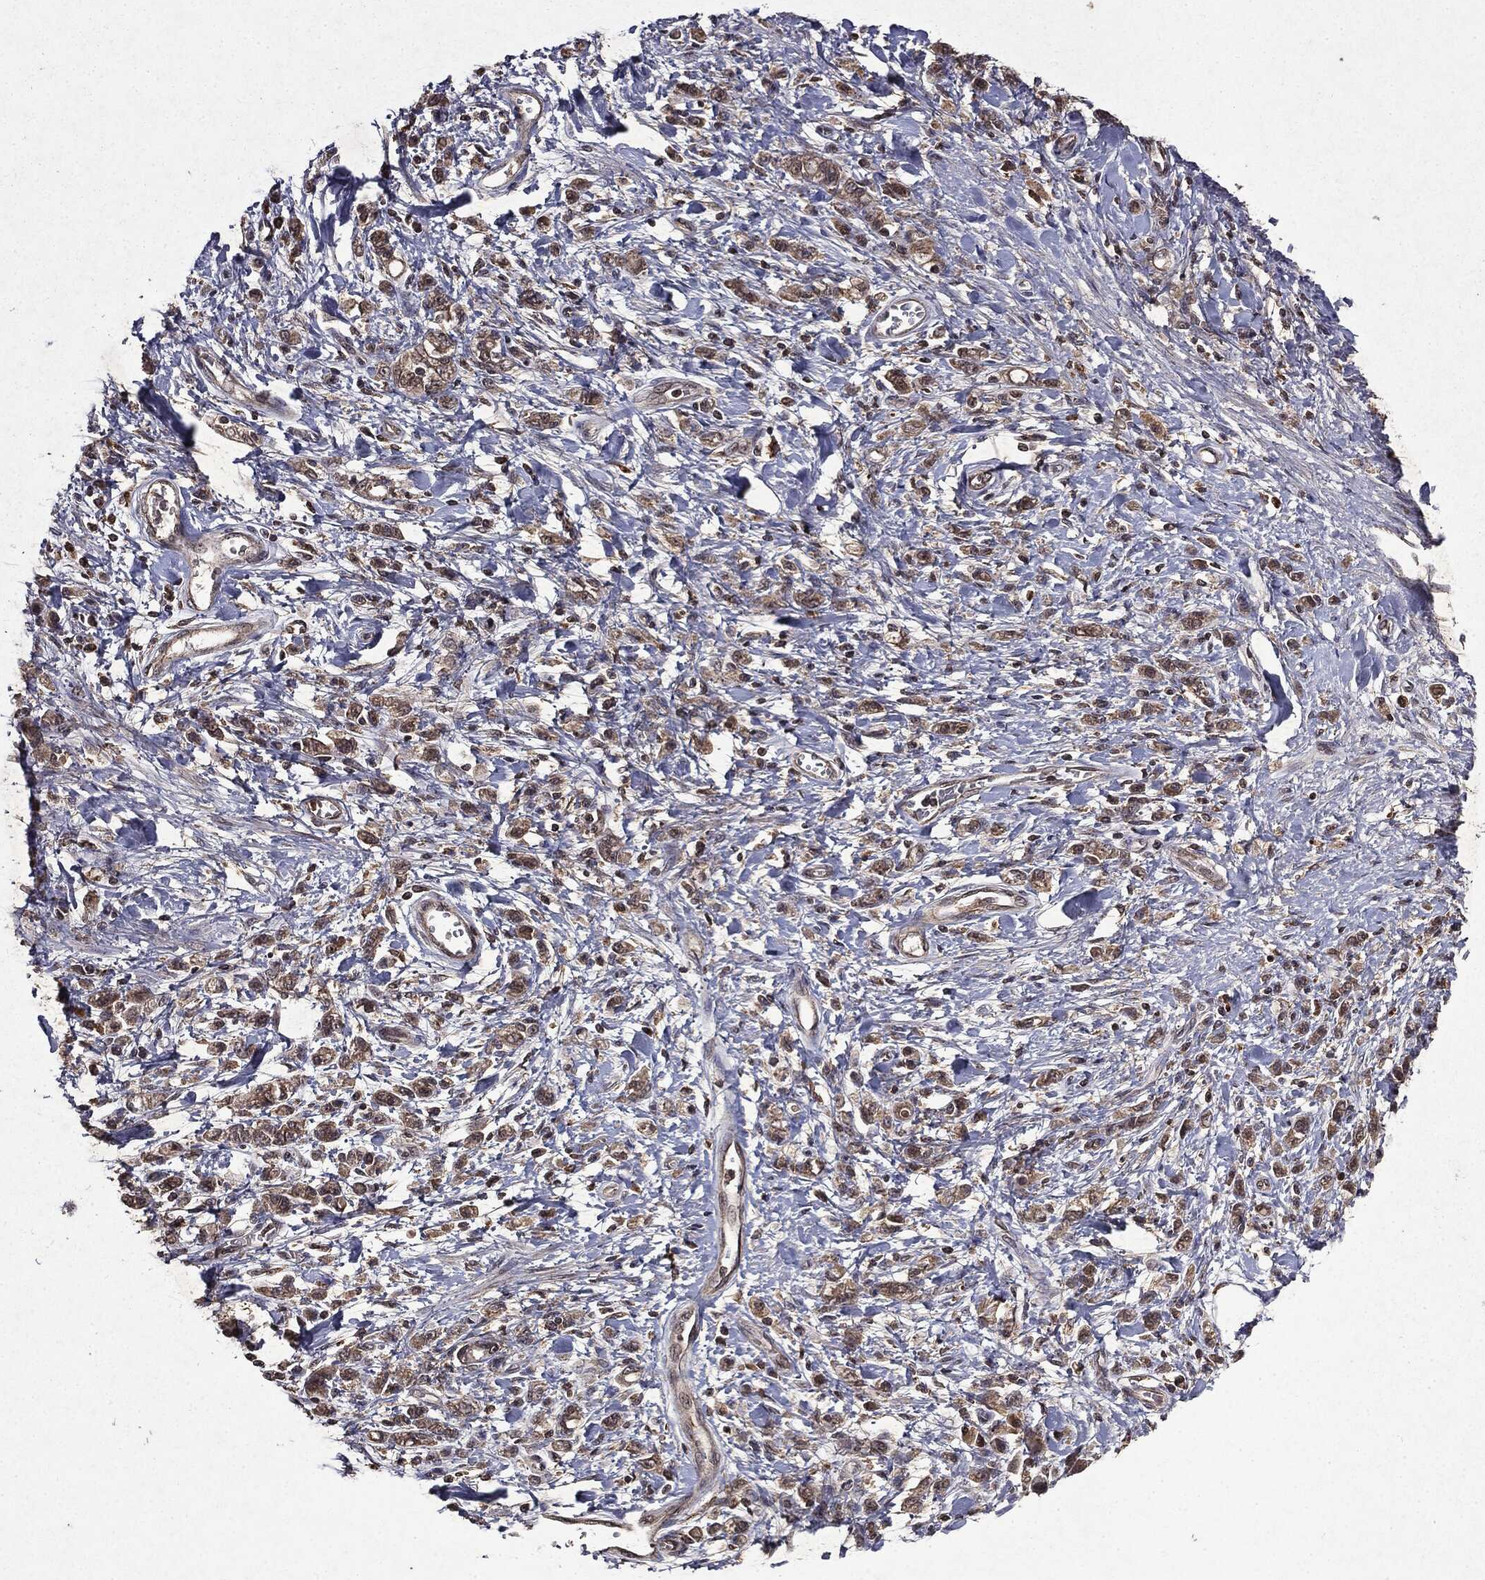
{"staining": {"intensity": "weak", "quantity": "25%-75%", "location": "cytoplasmic/membranous"}, "tissue": "stomach cancer", "cell_type": "Tumor cells", "image_type": "cancer", "snomed": [{"axis": "morphology", "description": "Adenocarcinoma, NOS"}, {"axis": "topography", "description": "Stomach"}], "caption": "A brown stain shows weak cytoplasmic/membranous positivity of a protein in human adenocarcinoma (stomach) tumor cells.", "gene": "MTOR", "patient": {"sex": "male", "age": 77}}